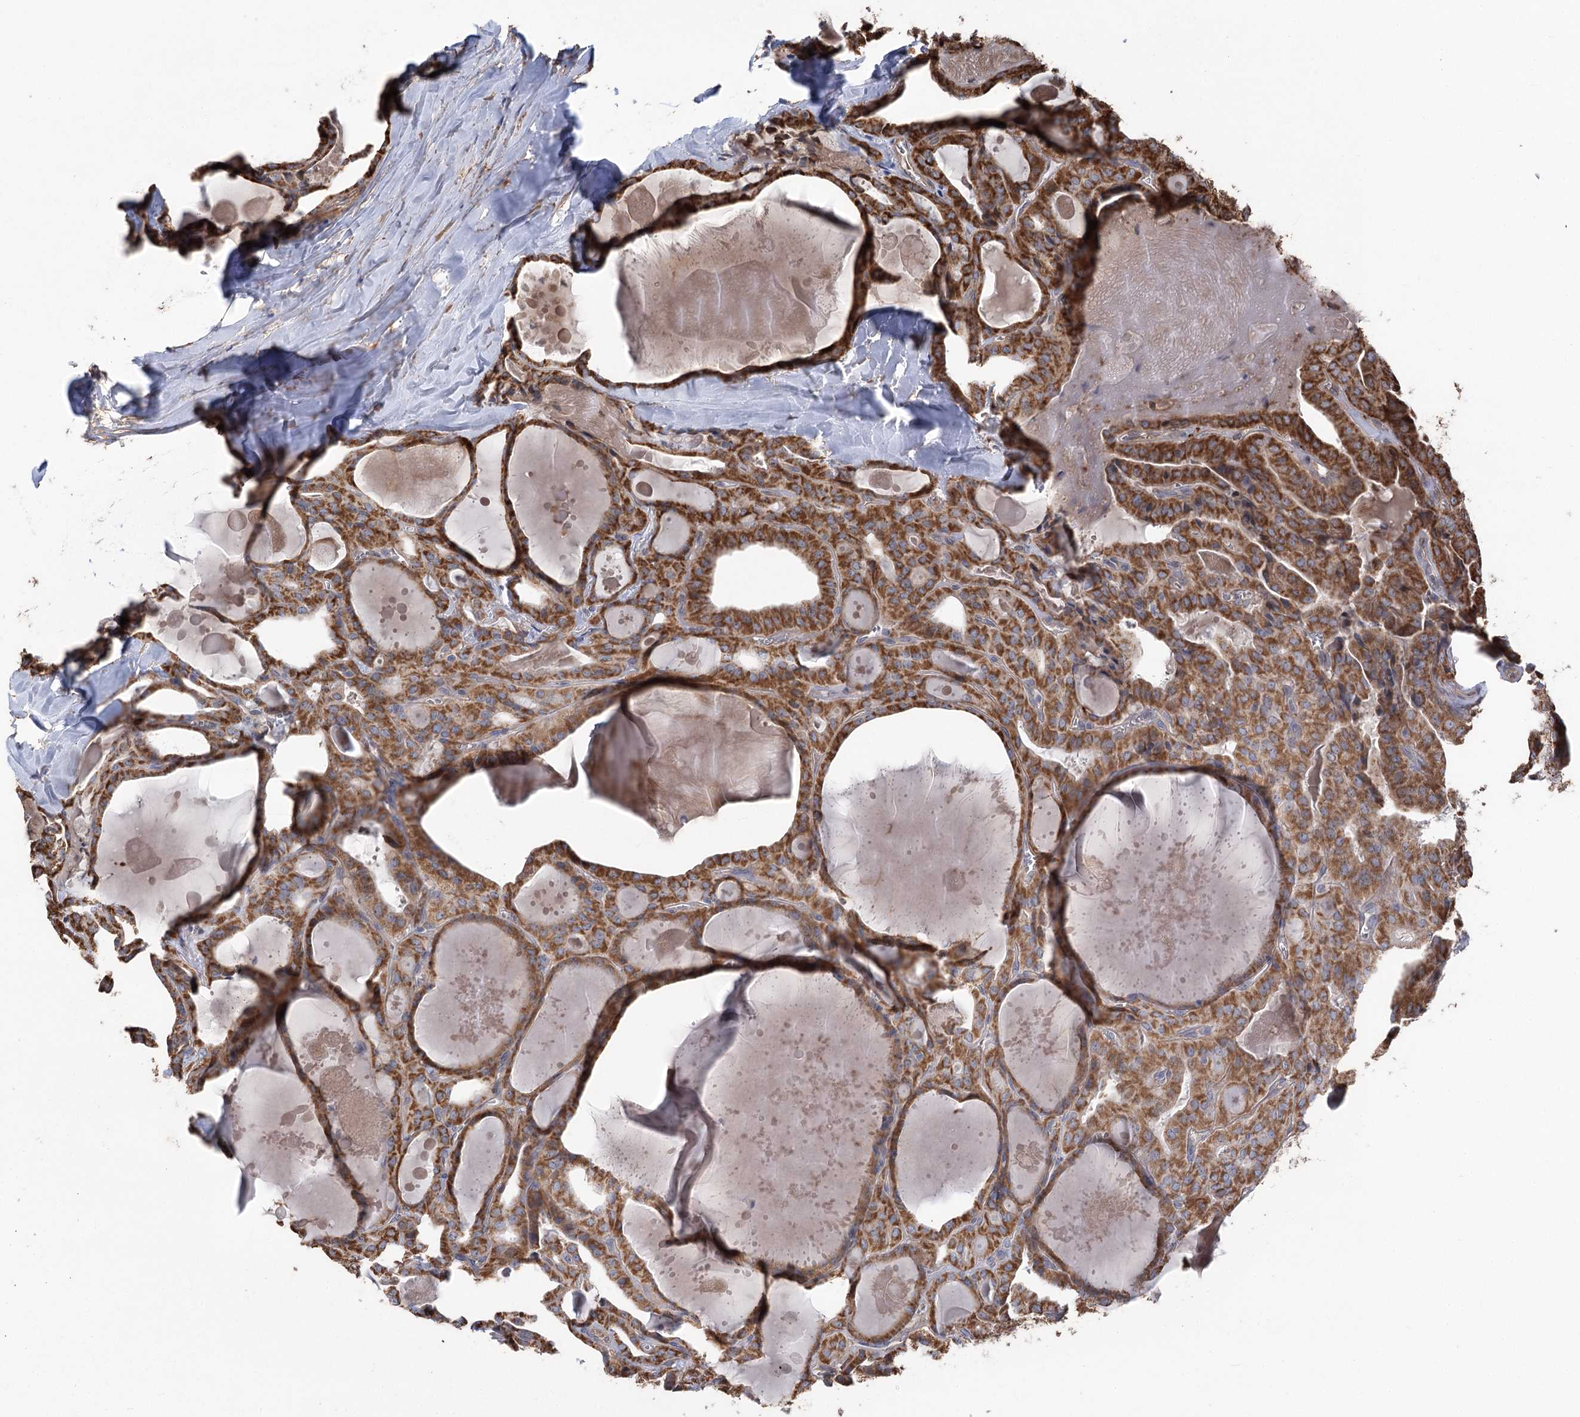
{"staining": {"intensity": "strong", "quantity": ">75%", "location": "cytoplasmic/membranous"}, "tissue": "thyroid cancer", "cell_type": "Tumor cells", "image_type": "cancer", "snomed": [{"axis": "morphology", "description": "Papillary adenocarcinoma, NOS"}, {"axis": "topography", "description": "Thyroid gland"}], "caption": "Thyroid cancer (papillary adenocarcinoma) stained with a protein marker displays strong staining in tumor cells.", "gene": "RWDD4", "patient": {"sex": "male", "age": 52}}